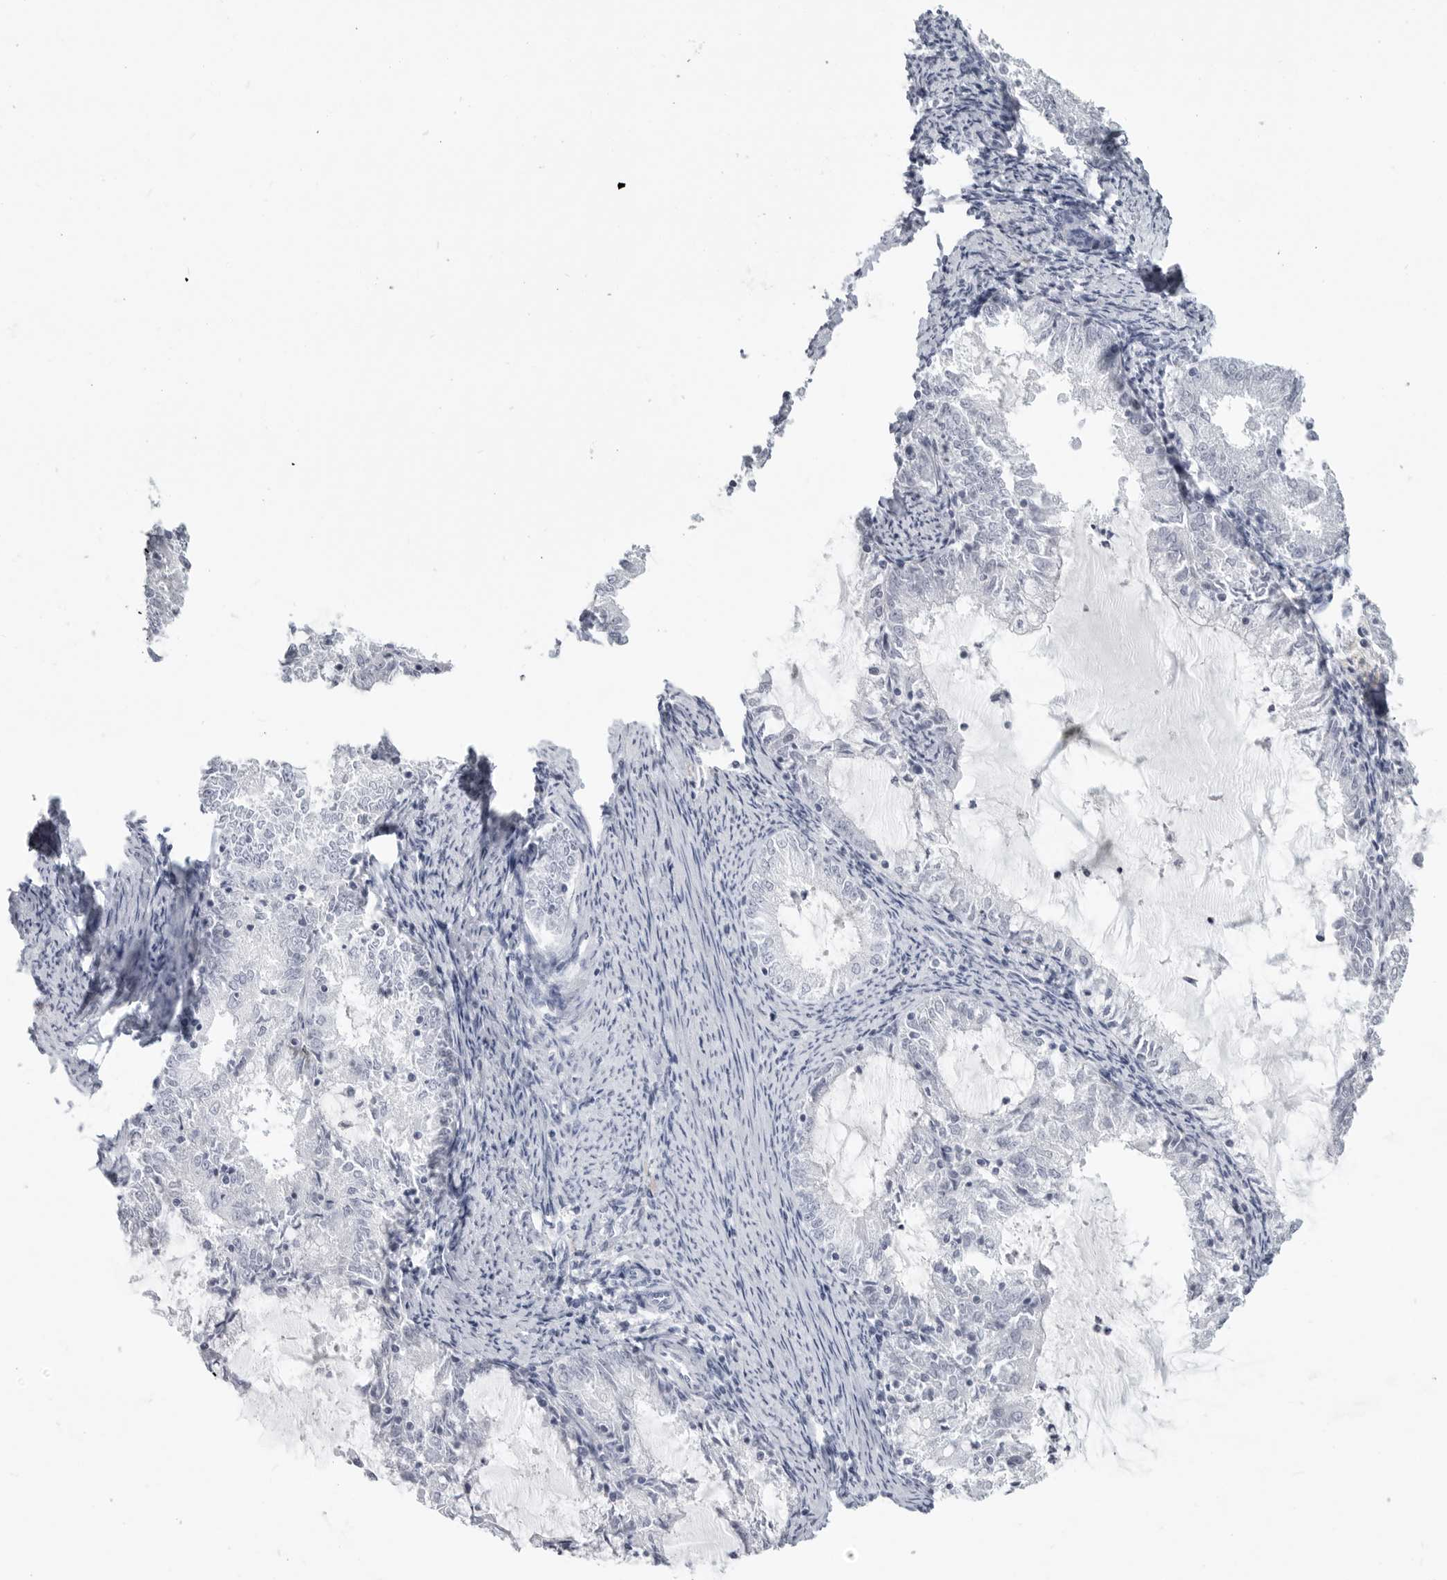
{"staining": {"intensity": "negative", "quantity": "none", "location": "none"}, "tissue": "endometrial cancer", "cell_type": "Tumor cells", "image_type": "cancer", "snomed": [{"axis": "morphology", "description": "Adenocarcinoma, NOS"}, {"axis": "topography", "description": "Endometrium"}], "caption": "Tumor cells show no significant expression in endometrial cancer (adenocarcinoma). (DAB (3,3'-diaminobenzidine) IHC with hematoxylin counter stain).", "gene": "LY6D", "patient": {"sex": "female", "age": 57}}